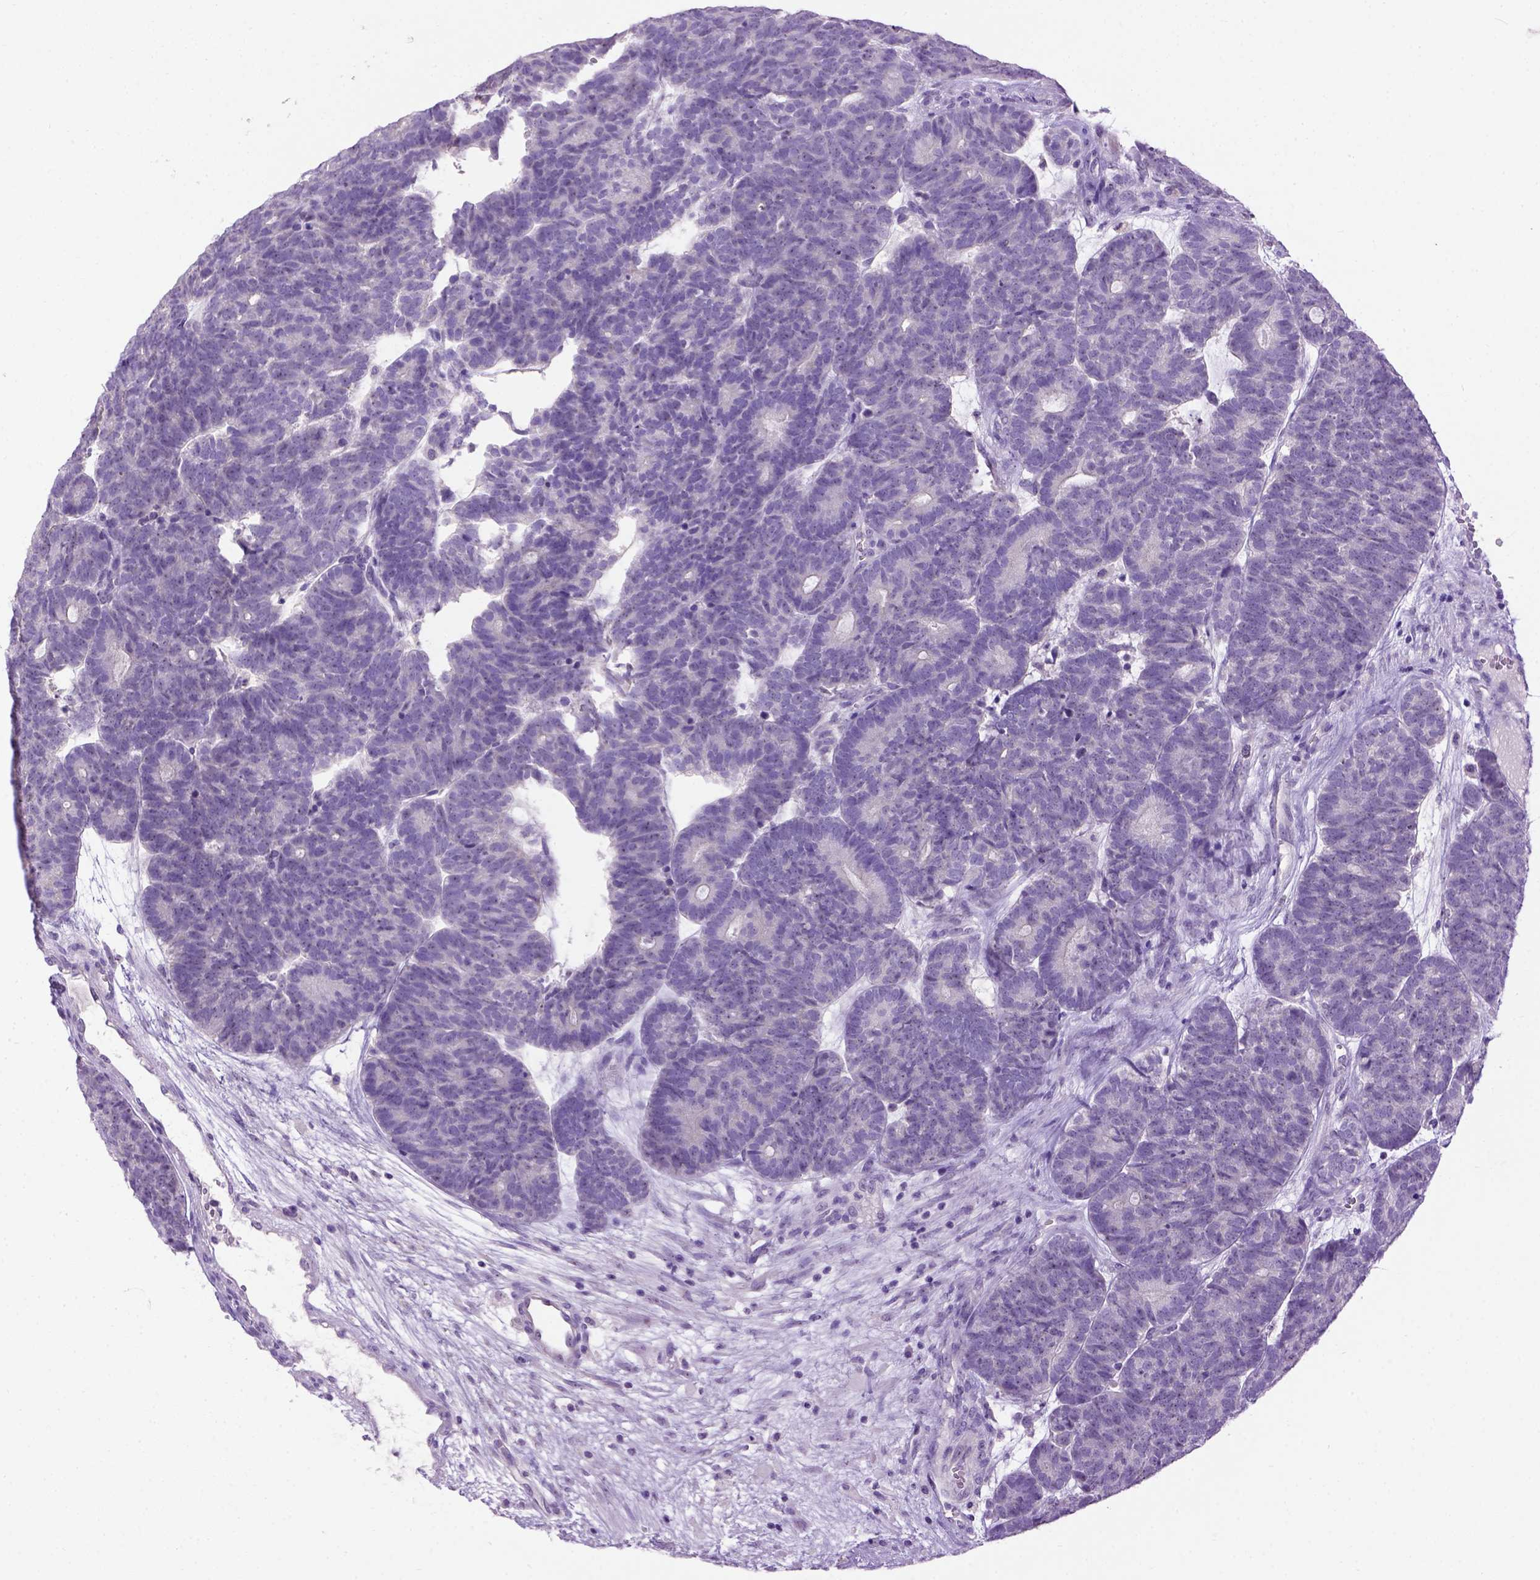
{"staining": {"intensity": "negative", "quantity": "none", "location": "none"}, "tissue": "head and neck cancer", "cell_type": "Tumor cells", "image_type": "cancer", "snomed": [{"axis": "morphology", "description": "Adenocarcinoma, NOS"}, {"axis": "topography", "description": "Head-Neck"}], "caption": "Immunohistochemistry (IHC) photomicrograph of head and neck cancer (adenocarcinoma) stained for a protein (brown), which shows no expression in tumor cells.", "gene": "UTP4", "patient": {"sex": "female", "age": 81}}